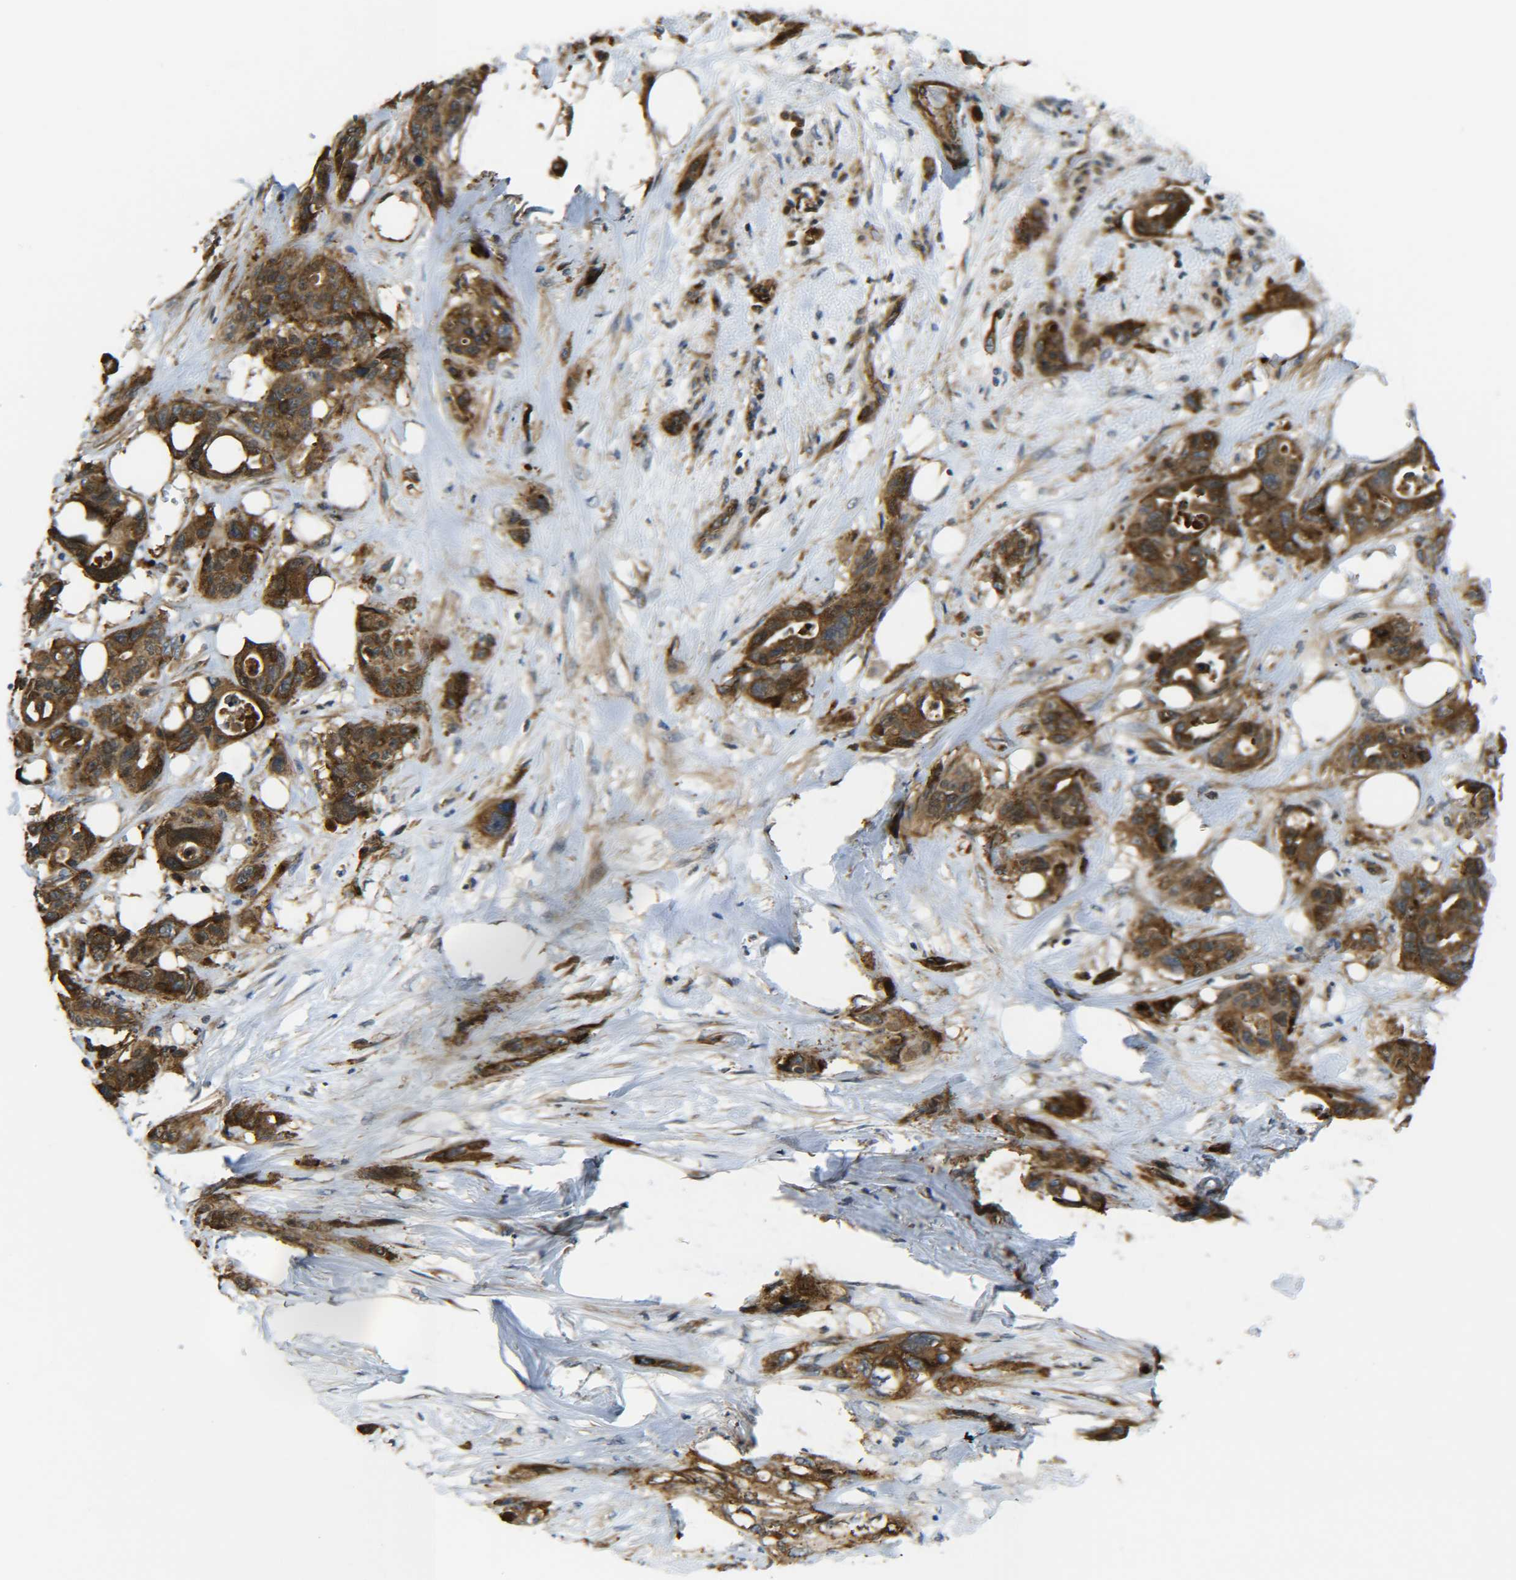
{"staining": {"intensity": "strong", "quantity": ">75%", "location": "cytoplasmic/membranous"}, "tissue": "pancreatic cancer", "cell_type": "Tumor cells", "image_type": "cancer", "snomed": [{"axis": "morphology", "description": "Adenocarcinoma, NOS"}, {"axis": "topography", "description": "Pancreas"}], "caption": "Immunohistochemistry histopathology image of adenocarcinoma (pancreatic) stained for a protein (brown), which shows high levels of strong cytoplasmic/membranous positivity in approximately >75% of tumor cells.", "gene": "ECE1", "patient": {"sex": "male", "age": 46}}